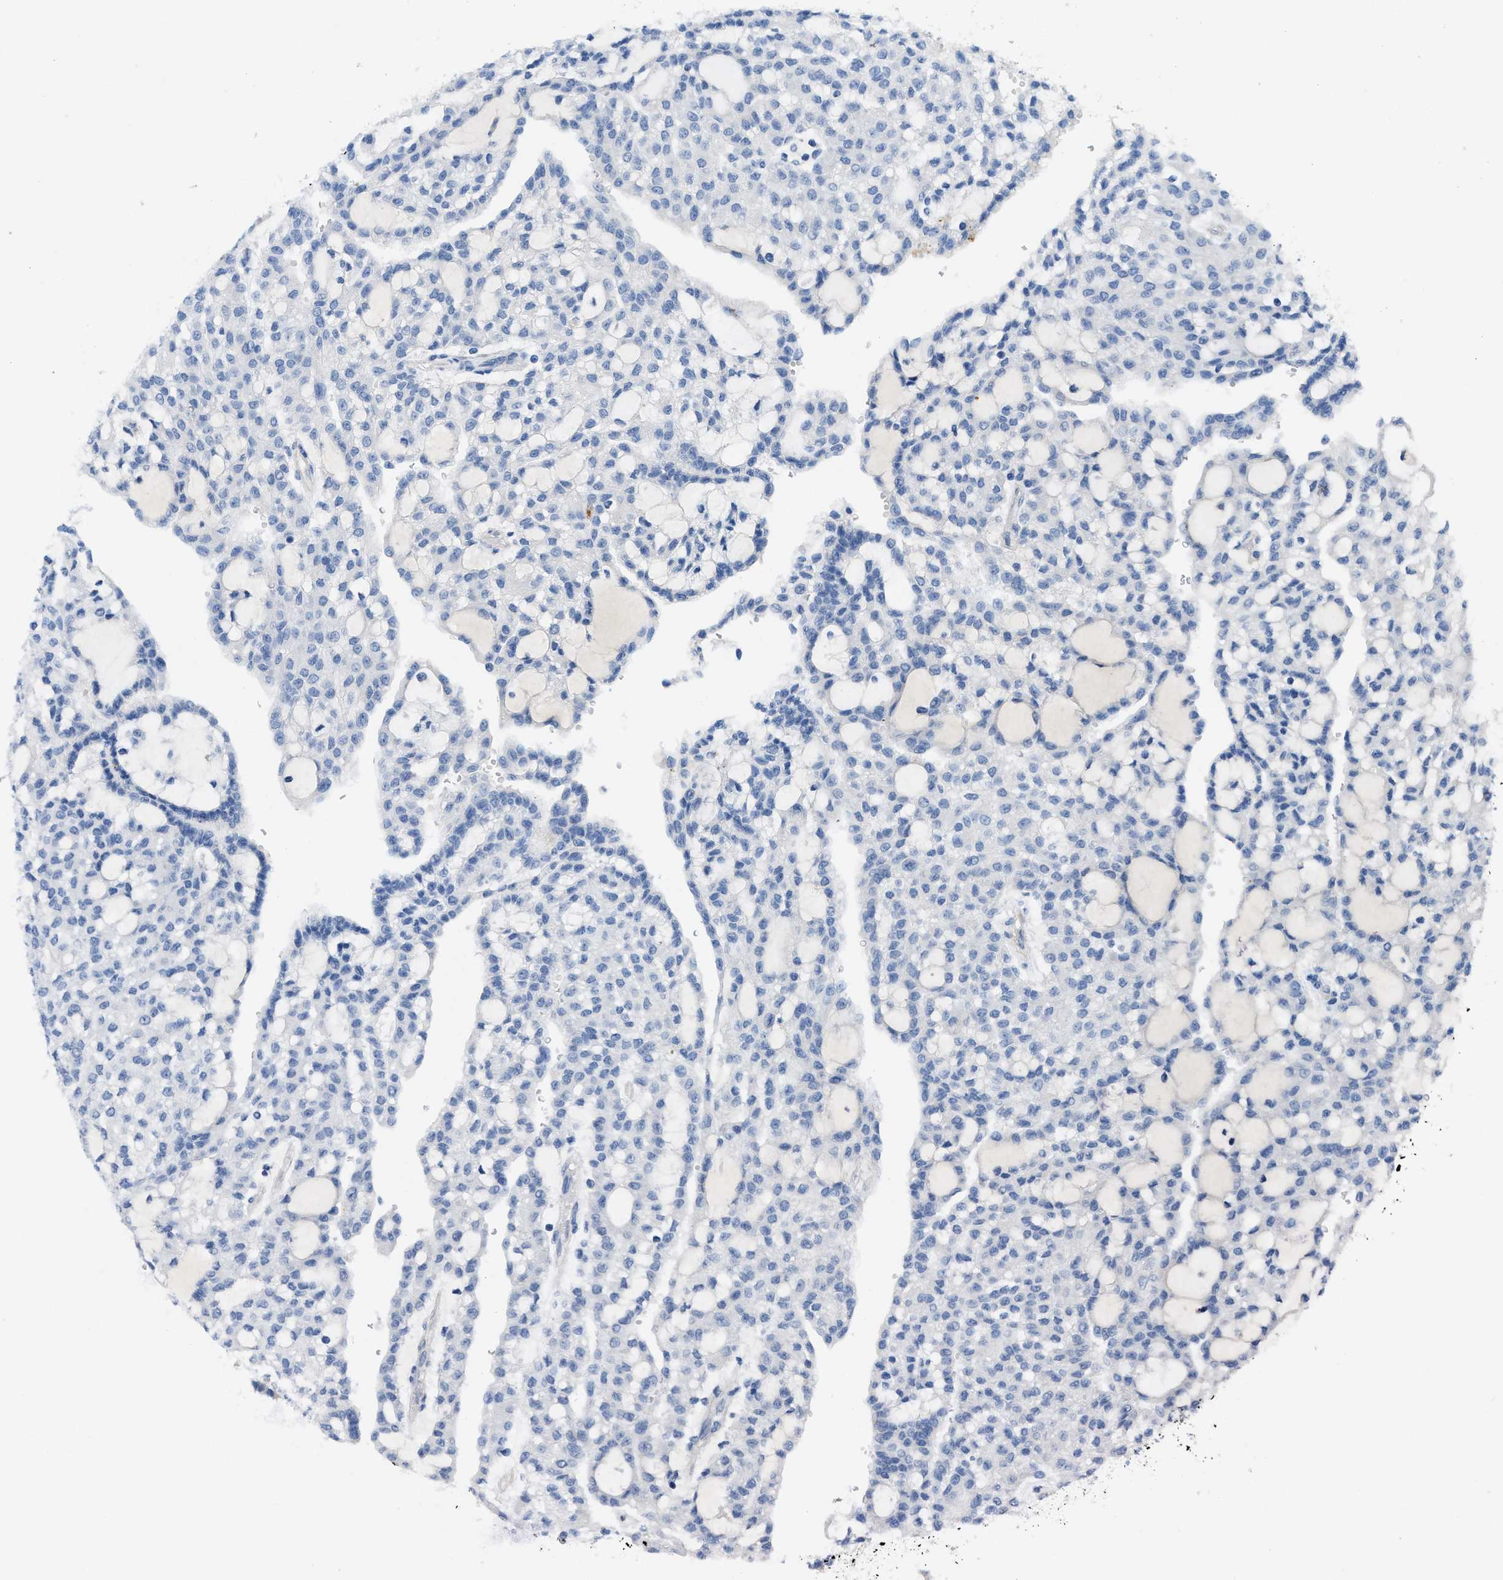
{"staining": {"intensity": "negative", "quantity": "none", "location": "none"}, "tissue": "renal cancer", "cell_type": "Tumor cells", "image_type": "cancer", "snomed": [{"axis": "morphology", "description": "Adenocarcinoma, NOS"}, {"axis": "topography", "description": "Kidney"}], "caption": "The micrograph exhibits no staining of tumor cells in renal cancer. (Brightfield microscopy of DAB IHC at high magnification).", "gene": "CPA2", "patient": {"sex": "male", "age": 63}}